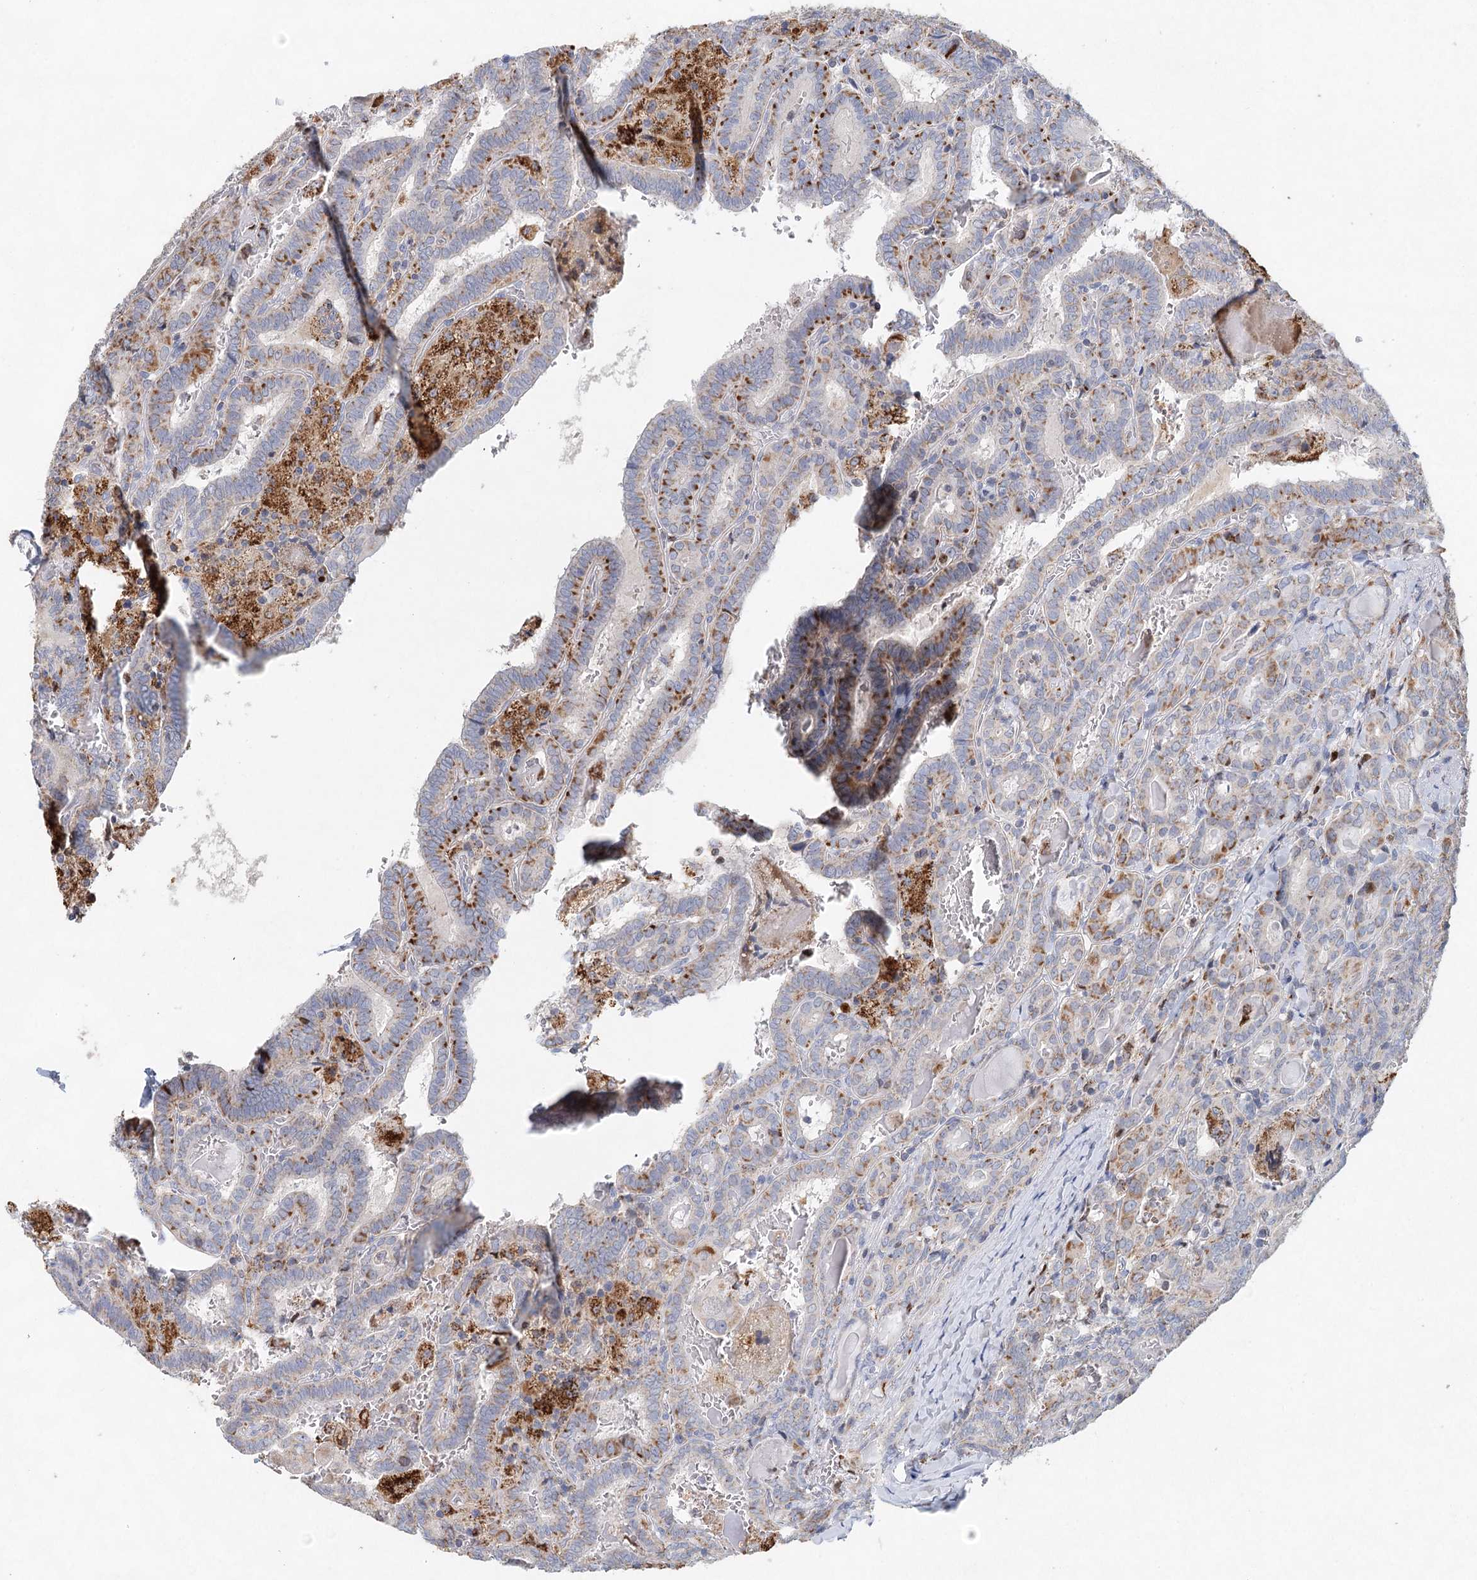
{"staining": {"intensity": "moderate", "quantity": "25%-75%", "location": "cytoplasmic/membranous"}, "tissue": "thyroid cancer", "cell_type": "Tumor cells", "image_type": "cancer", "snomed": [{"axis": "morphology", "description": "Papillary adenocarcinoma, NOS"}, {"axis": "topography", "description": "Thyroid gland"}], "caption": "Moderate cytoplasmic/membranous positivity for a protein is identified in approximately 25%-75% of tumor cells of thyroid cancer using IHC.", "gene": "XPO6", "patient": {"sex": "female", "age": 72}}